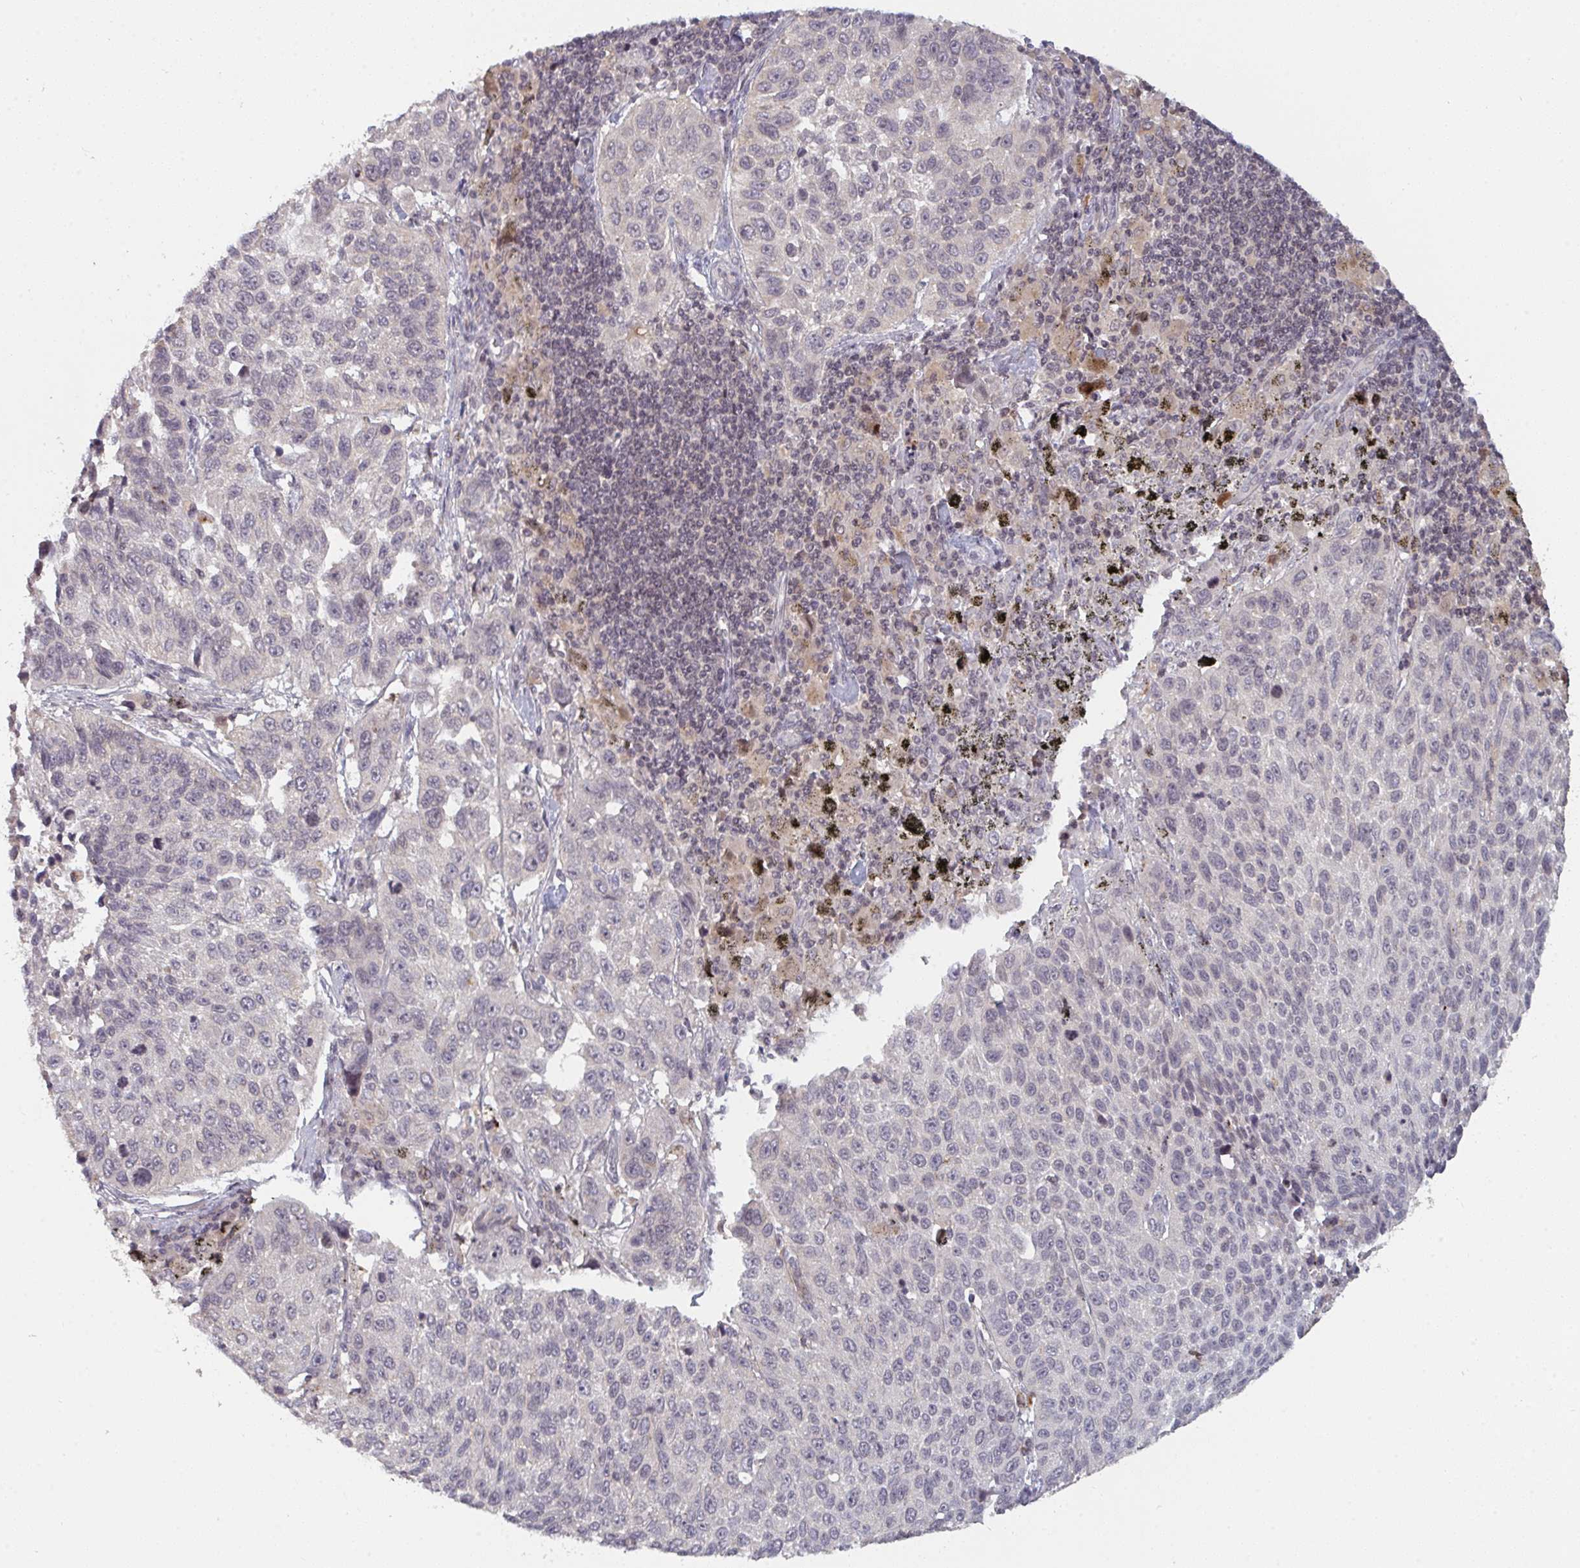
{"staining": {"intensity": "negative", "quantity": "none", "location": "none"}, "tissue": "lung cancer", "cell_type": "Tumor cells", "image_type": "cancer", "snomed": [{"axis": "morphology", "description": "Squamous cell carcinoma, NOS"}, {"axis": "topography", "description": "Lung"}], "caption": "An image of squamous cell carcinoma (lung) stained for a protein shows no brown staining in tumor cells. Nuclei are stained in blue.", "gene": "DCST1", "patient": {"sex": "male", "age": 62}}